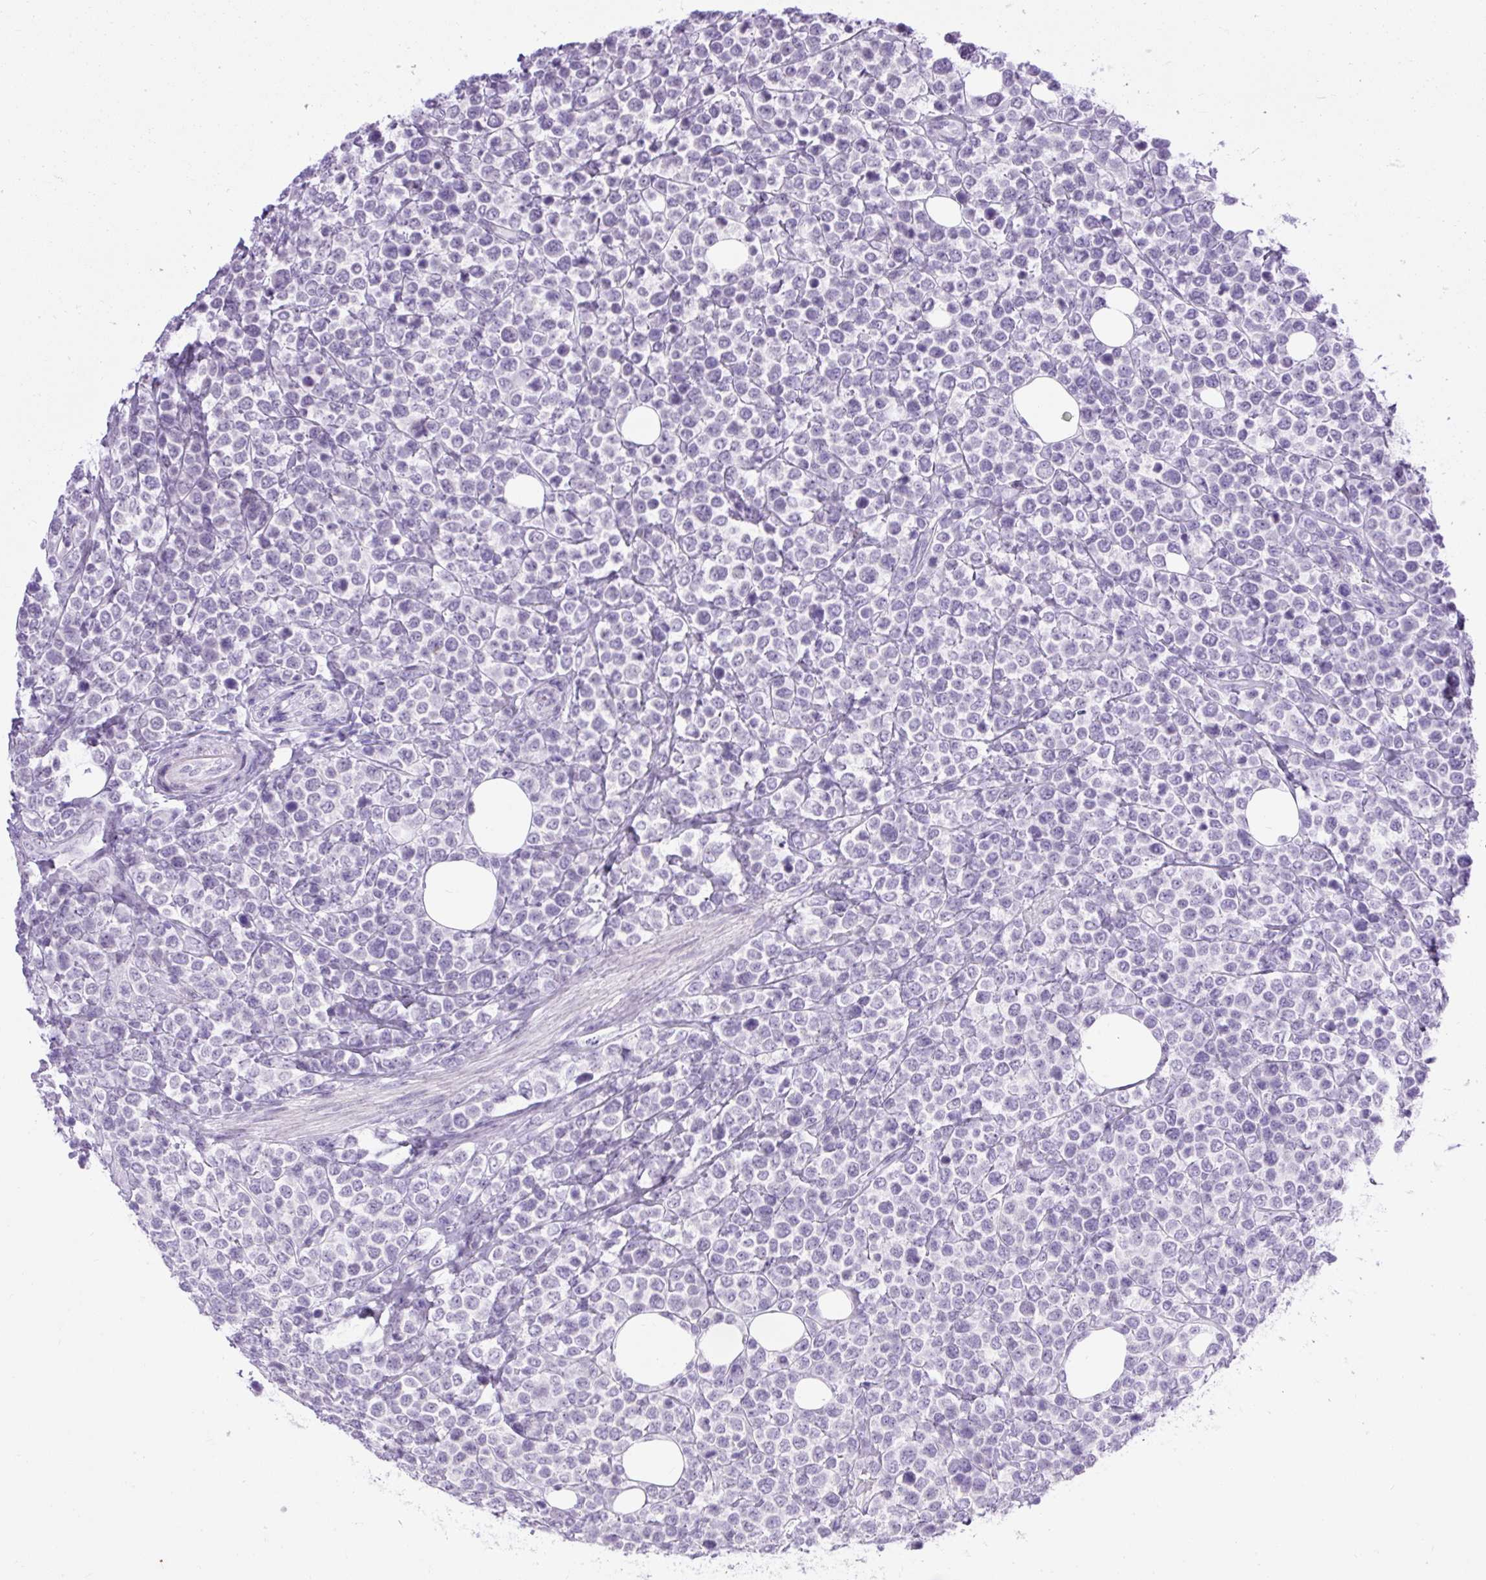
{"staining": {"intensity": "negative", "quantity": "none", "location": "none"}, "tissue": "lymphoma", "cell_type": "Tumor cells", "image_type": "cancer", "snomed": [{"axis": "morphology", "description": "Malignant lymphoma, non-Hodgkin's type, Low grade"}, {"axis": "topography", "description": "Lymph node"}], "caption": "Immunohistochemistry (IHC) of lymphoma exhibits no staining in tumor cells.", "gene": "WNT10B", "patient": {"sex": "male", "age": 60}}